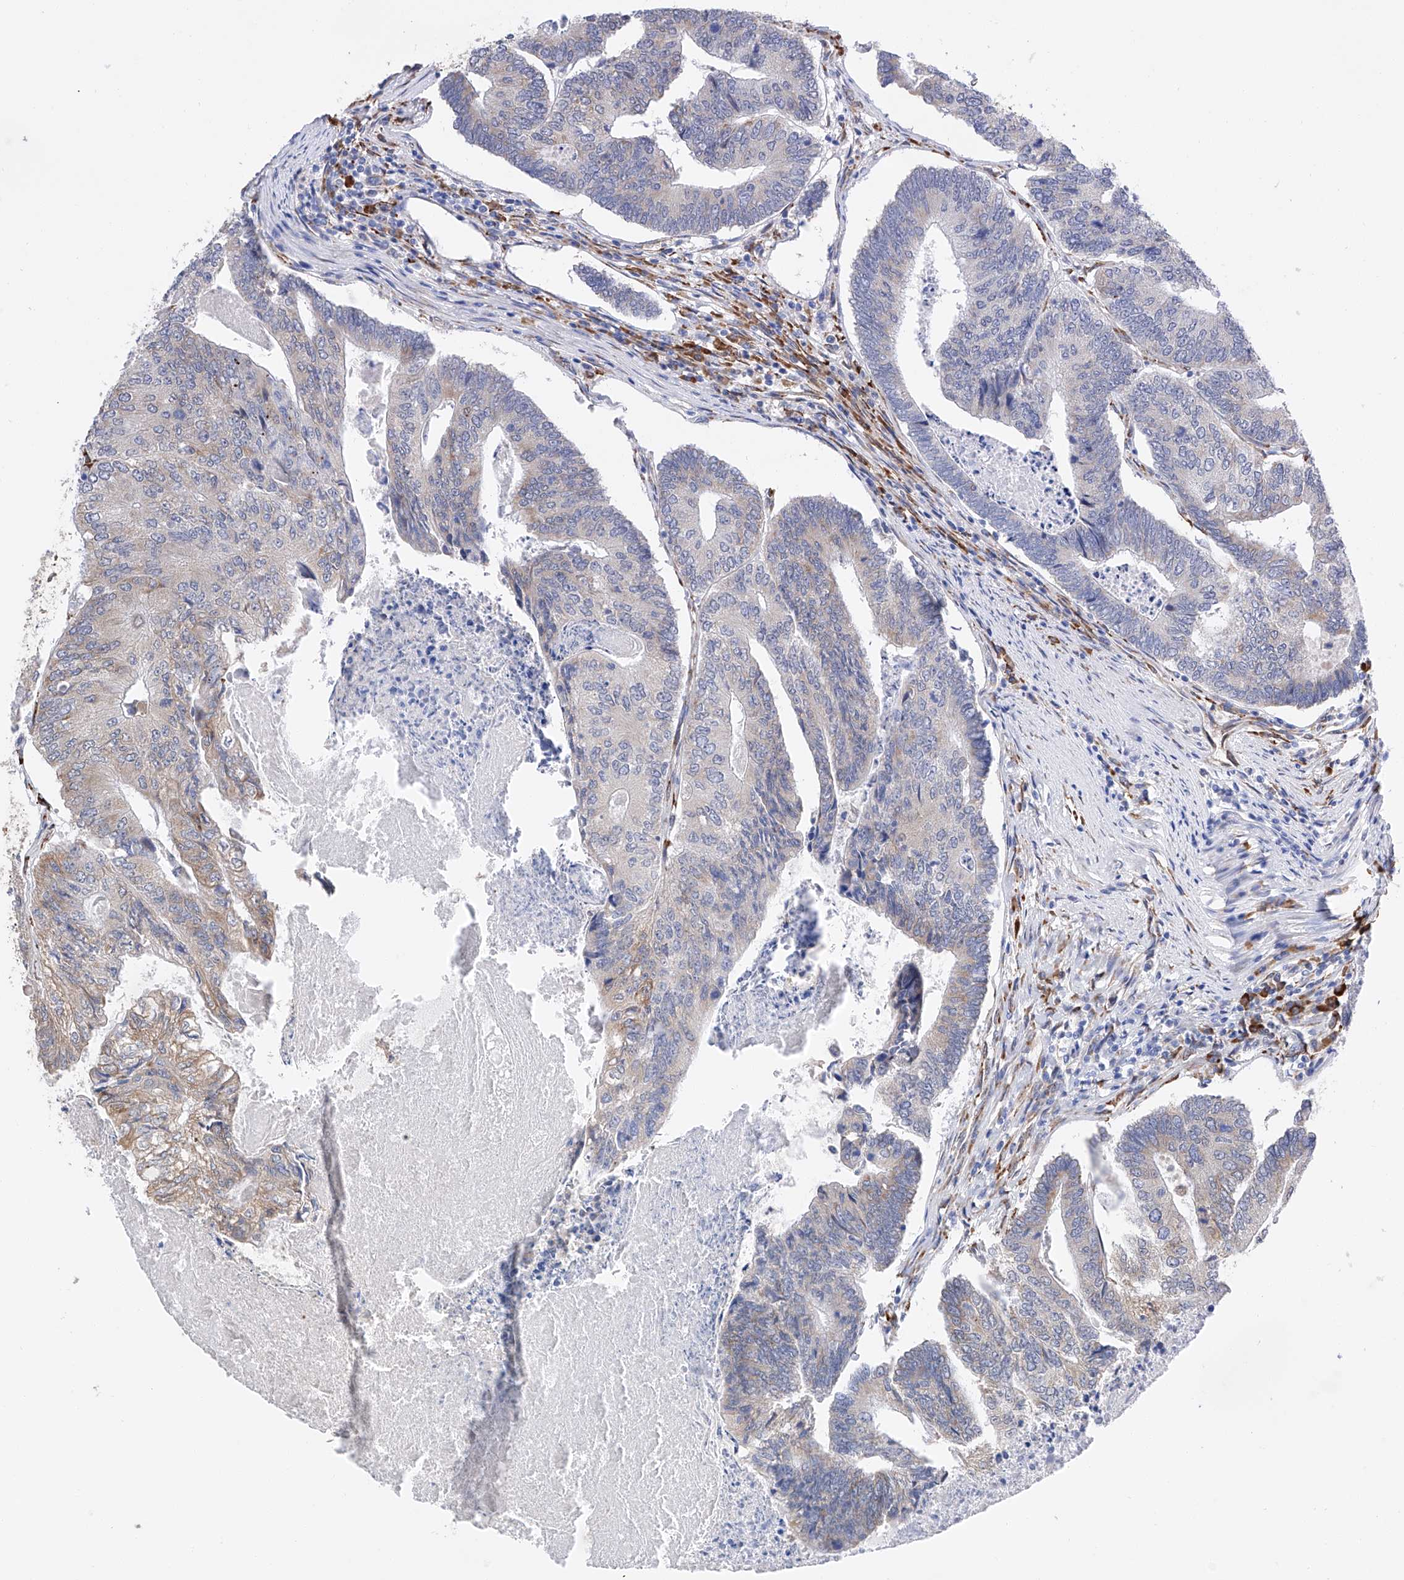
{"staining": {"intensity": "weak", "quantity": "<25%", "location": "cytoplasmic/membranous"}, "tissue": "colorectal cancer", "cell_type": "Tumor cells", "image_type": "cancer", "snomed": [{"axis": "morphology", "description": "Adenocarcinoma, NOS"}, {"axis": "topography", "description": "Colon"}], "caption": "Human colorectal cancer stained for a protein using immunohistochemistry shows no staining in tumor cells.", "gene": "PDIA5", "patient": {"sex": "female", "age": 67}}